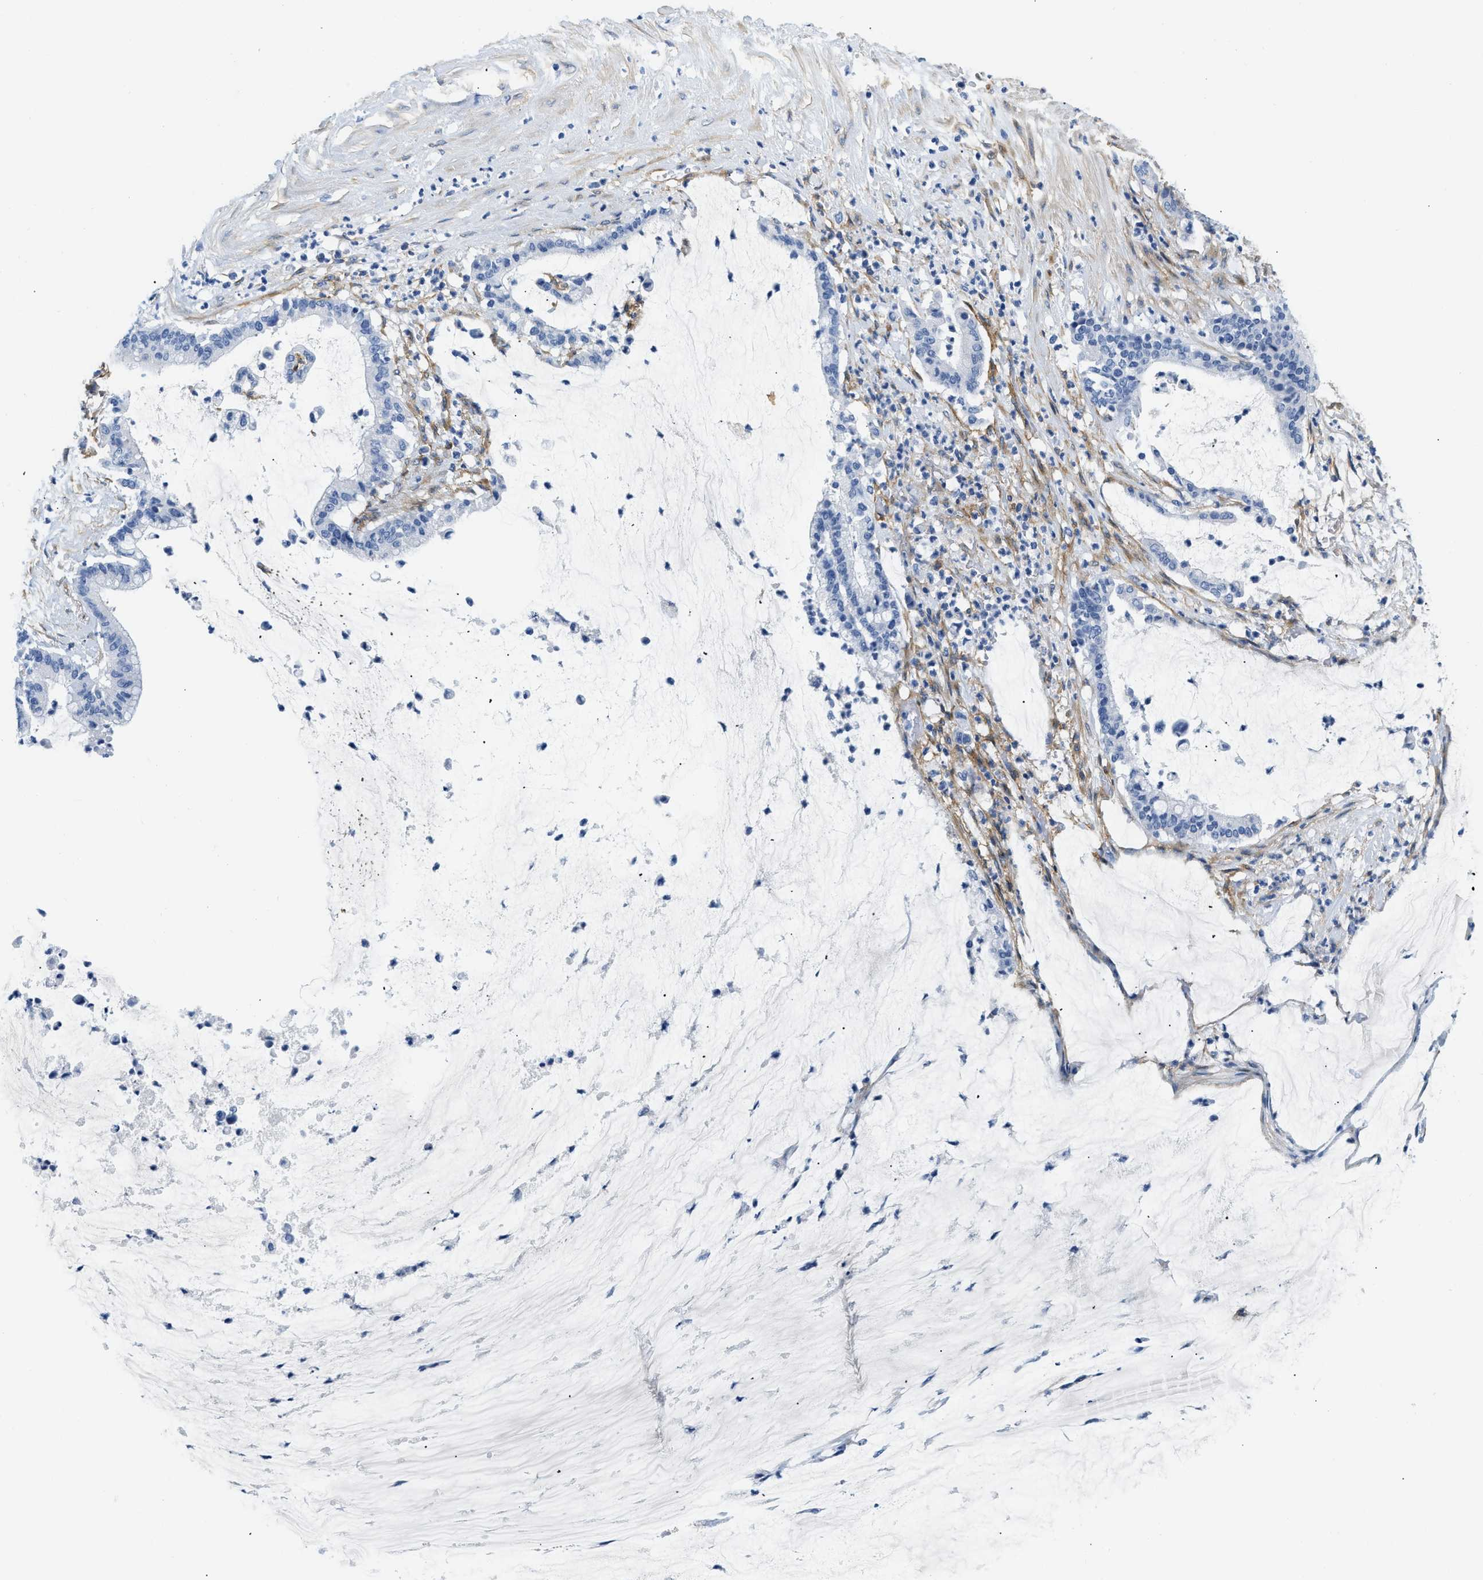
{"staining": {"intensity": "negative", "quantity": "none", "location": "none"}, "tissue": "pancreatic cancer", "cell_type": "Tumor cells", "image_type": "cancer", "snomed": [{"axis": "morphology", "description": "Adenocarcinoma, NOS"}, {"axis": "topography", "description": "Pancreas"}], "caption": "The immunohistochemistry (IHC) histopathology image has no significant positivity in tumor cells of pancreatic adenocarcinoma tissue. (DAB (3,3'-diaminobenzidine) IHC with hematoxylin counter stain).", "gene": "PDGFRB", "patient": {"sex": "male", "age": 41}}